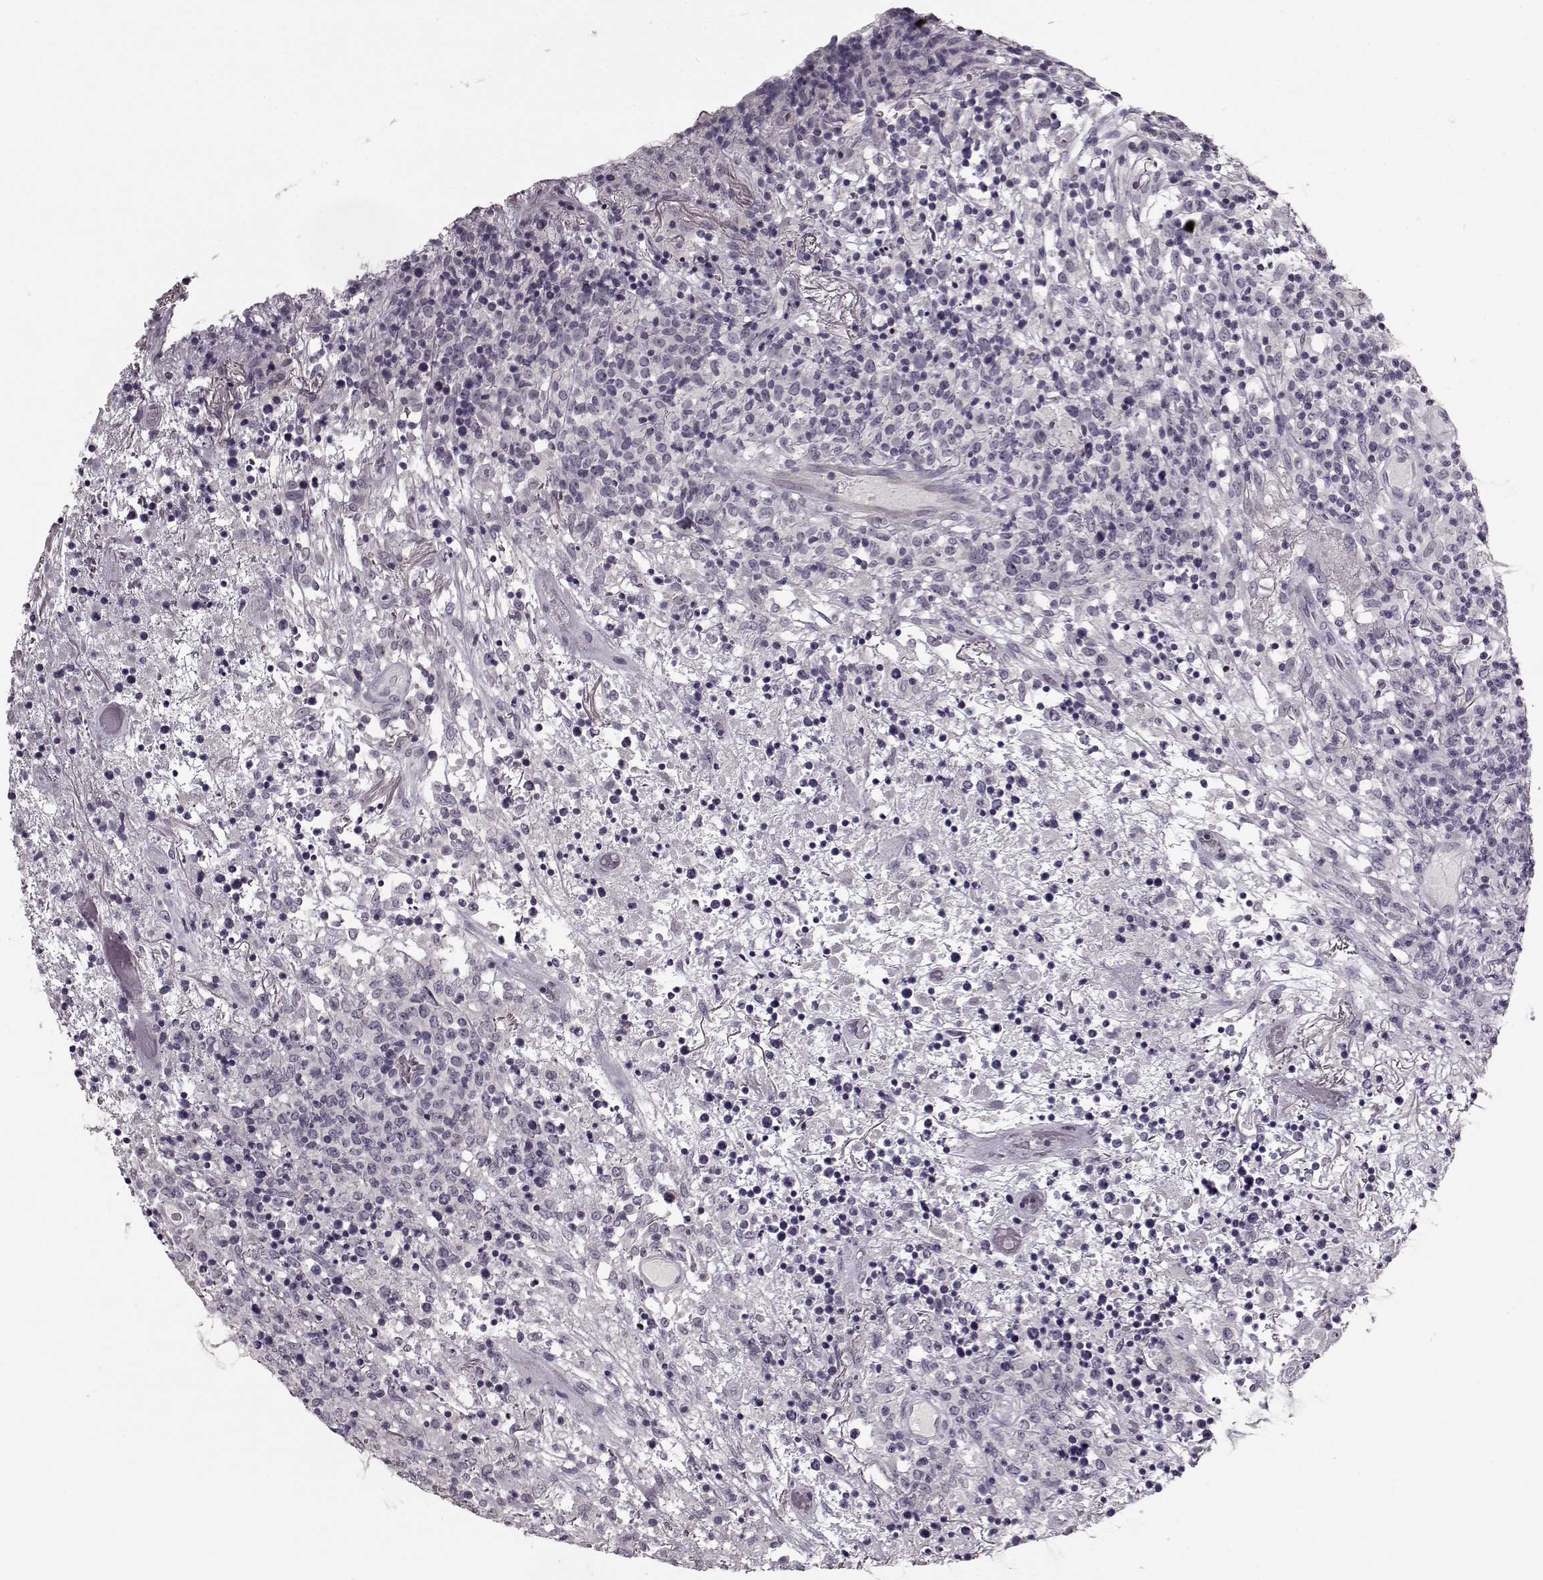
{"staining": {"intensity": "negative", "quantity": "none", "location": "none"}, "tissue": "lymphoma", "cell_type": "Tumor cells", "image_type": "cancer", "snomed": [{"axis": "morphology", "description": "Malignant lymphoma, non-Hodgkin's type, High grade"}, {"axis": "topography", "description": "Lung"}], "caption": "Tumor cells are negative for protein expression in human high-grade malignant lymphoma, non-Hodgkin's type.", "gene": "RP1L1", "patient": {"sex": "male", "age": 79}}